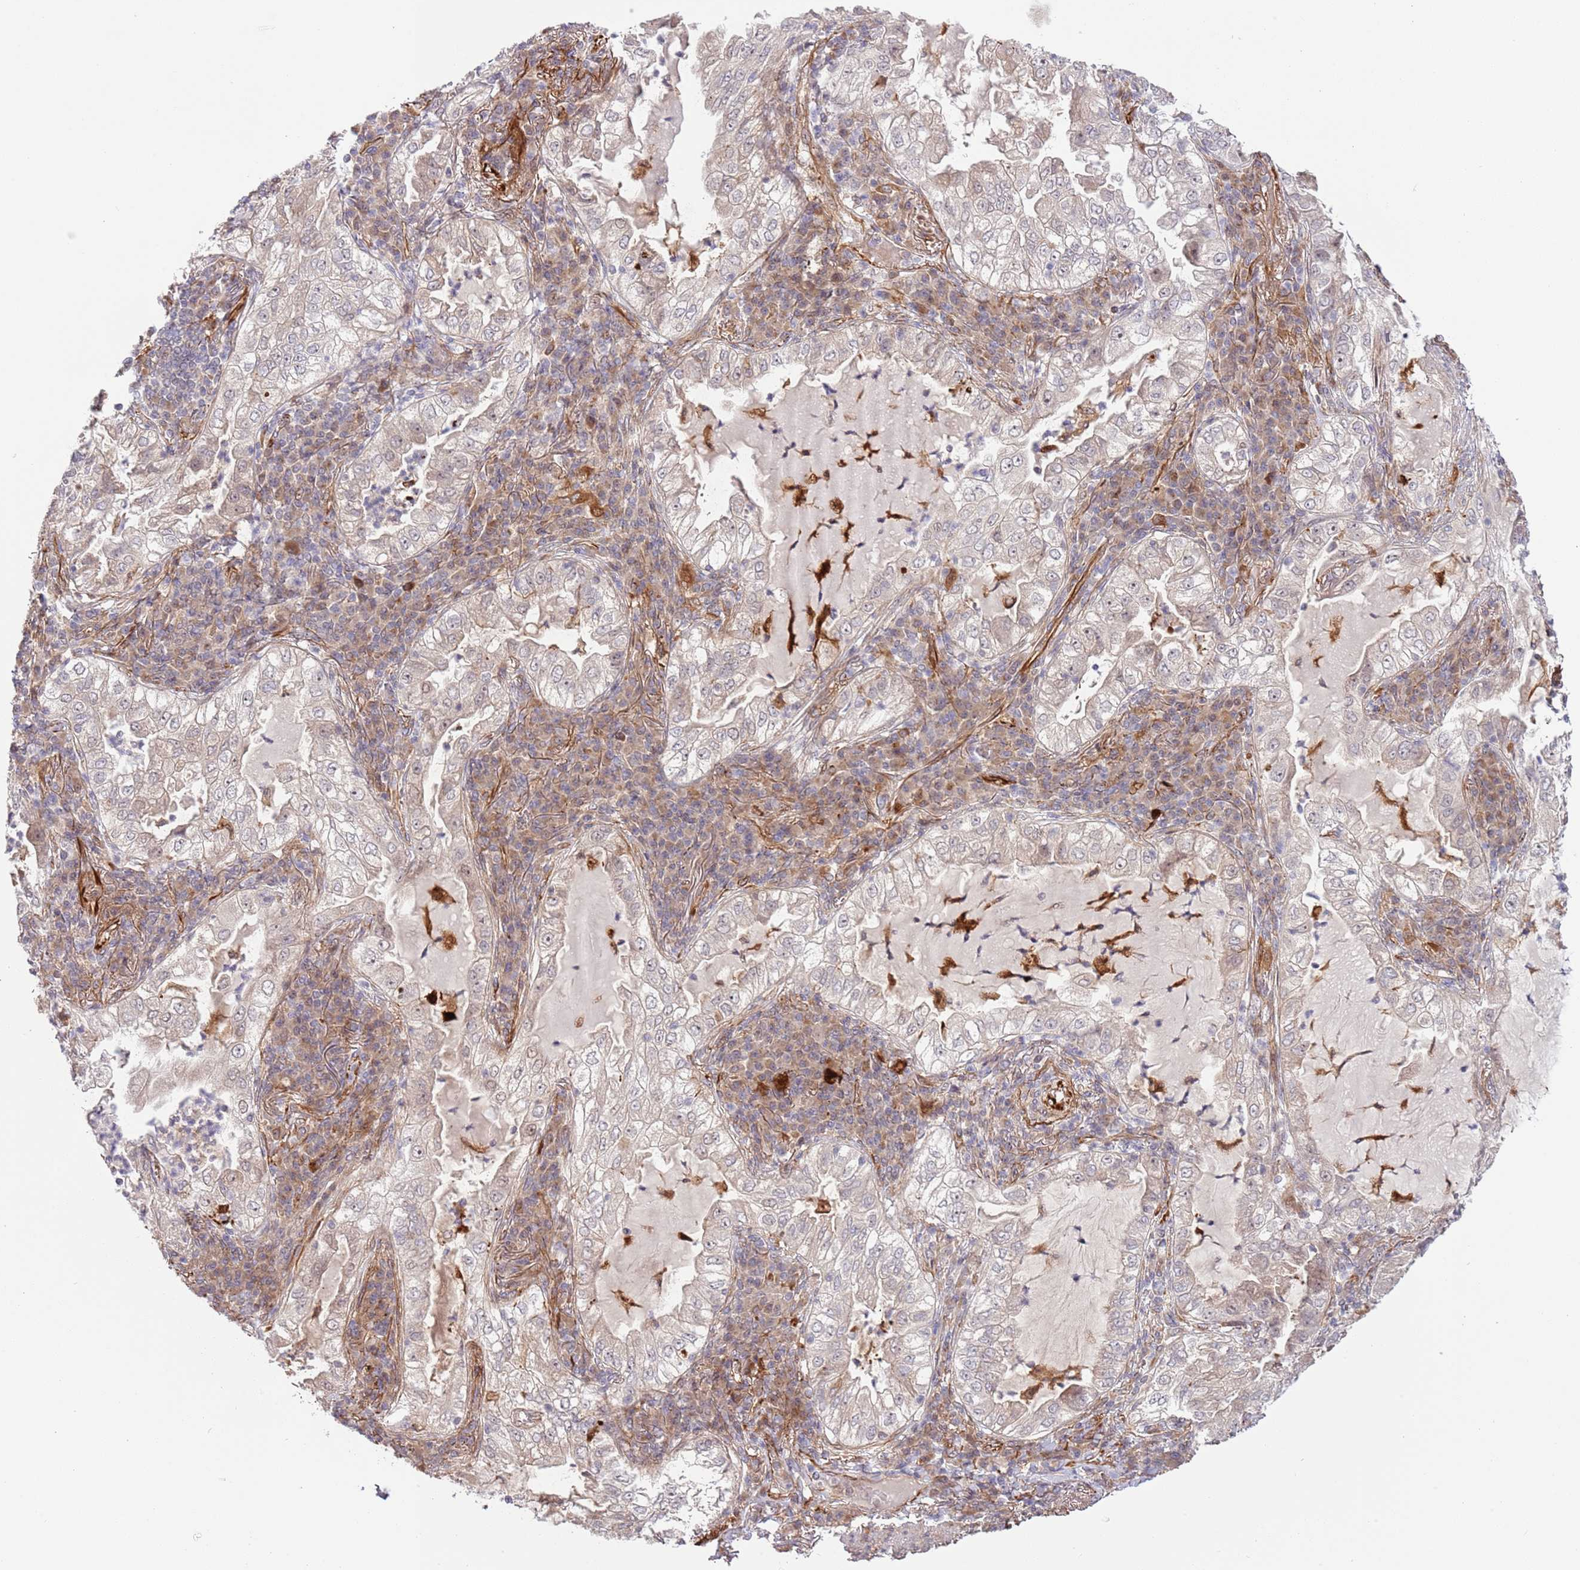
{"staining": {"intensity": "negative", "quantity": "none", "location": "none"}, "tissue": "lung cancer", "cell_type": "Tumor cells", "image_type": "cancer", "snomed": [{"axis": "morphology", "description": "Adenocarcinoma, NOS"}, {"axis": "topography", "description": "Lung"}], "caption": "Immunohistochemistry (IHC) histopathology image of neoplastic tissue: lung cancer (adenocarcinoma) stained with DAB shows no significant protein staining in tumor cells. (DAB IHC with hematoxylin counter stain).", "gene": "NEK3", "patient": {"sex": "female", "age": 73}}